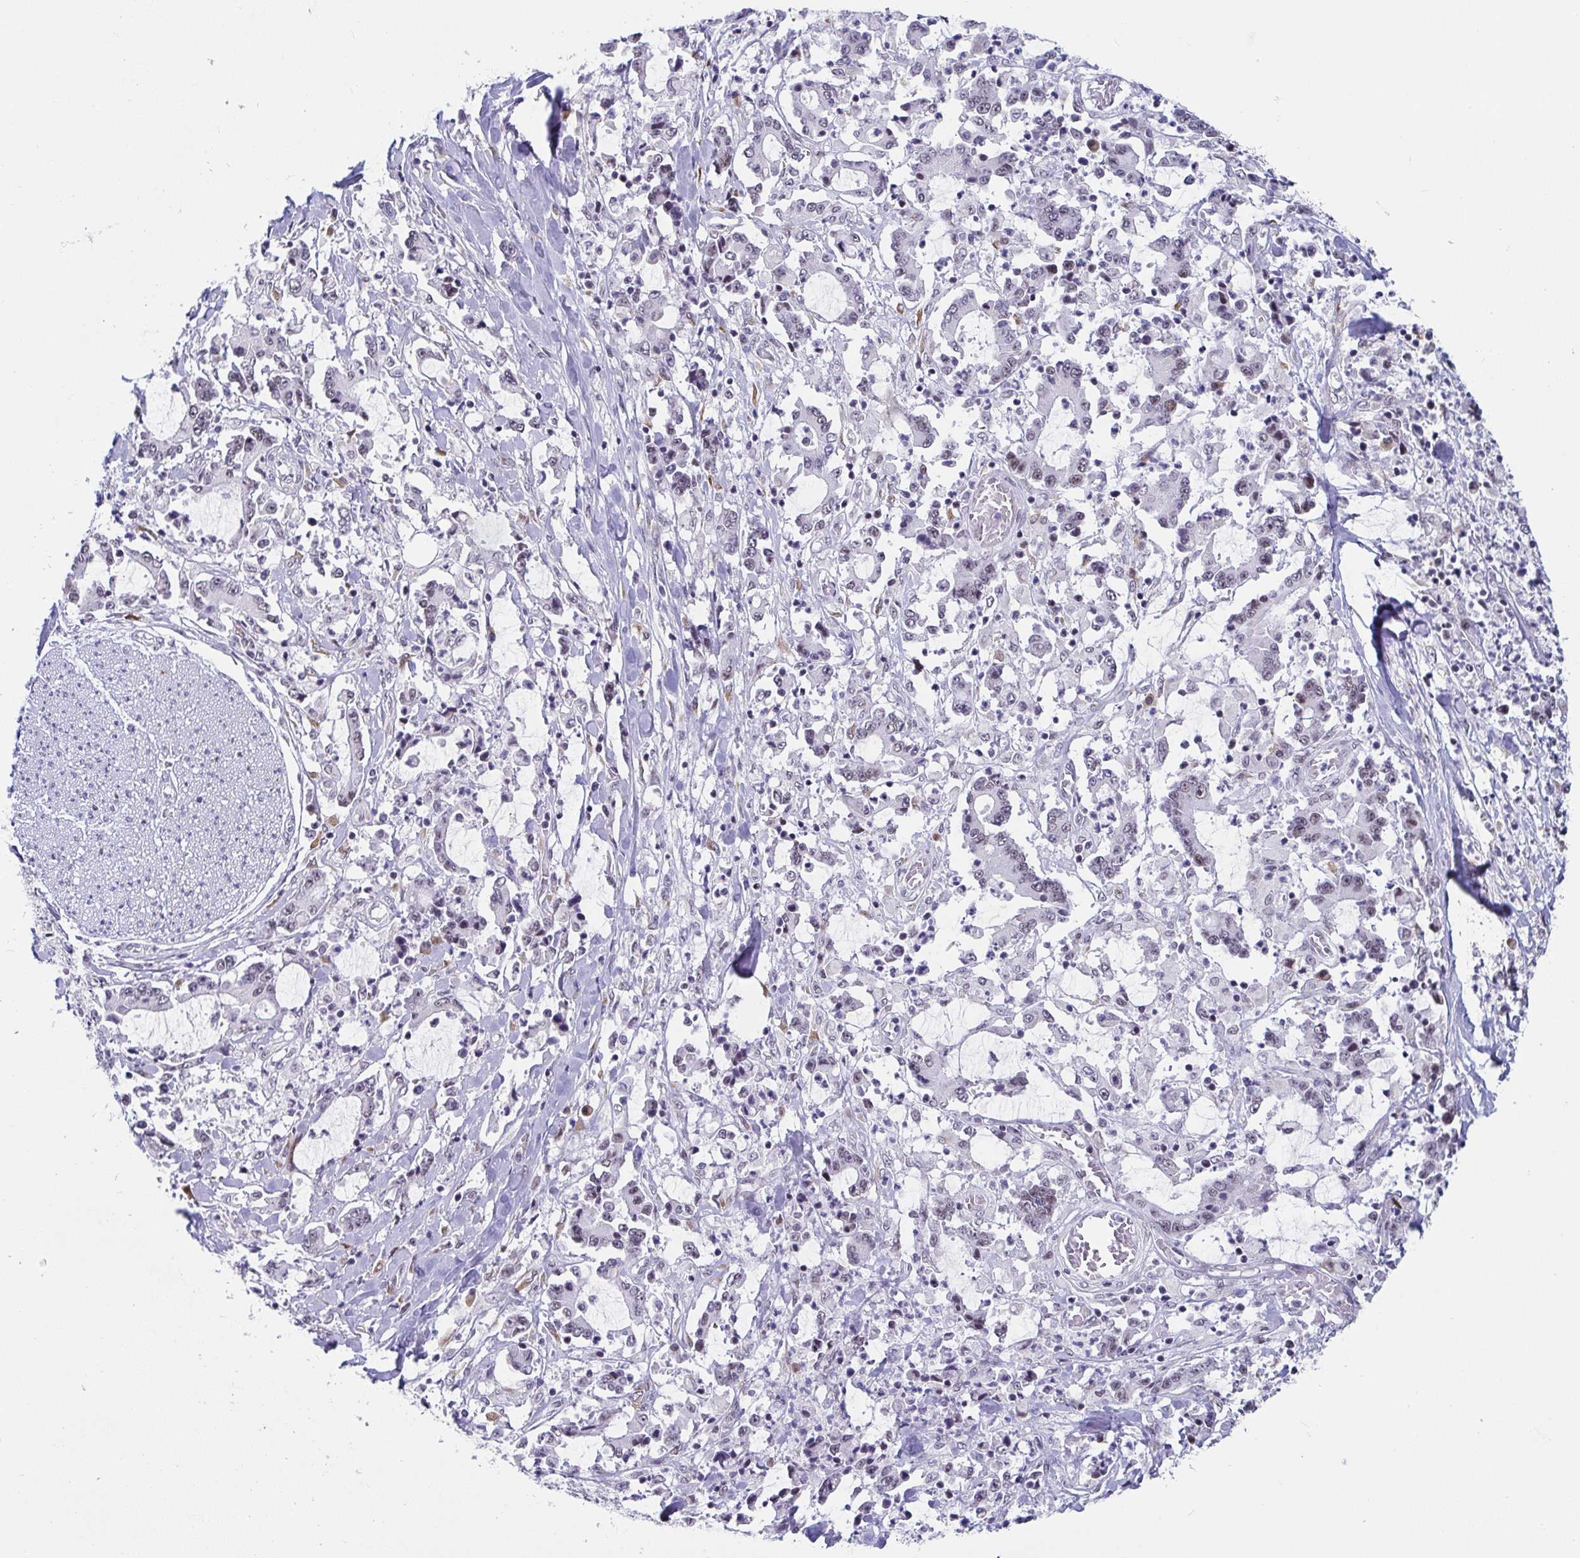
{"staining": {"intensity": "weak", "quantity": "25%-75%", "location": "nuclear"}, "tissue": "stomach cancer", "cell_type": "Tumor cells", "image_type": "cancer", "snomed": [{"axis": "morphology", "description": "Adenocarcinoma, NOS"}, {"axis": "topography", "description": "Stomach, upper"}], "caption": "Human adenocarcinoma (stomach) stained for a protein (brown) demonstrates weak nuclear positive positivity in approximately 25%-75% of tumor cells.", "gene": "WDR72", "patient": {"sex": "male", "age": 68}}